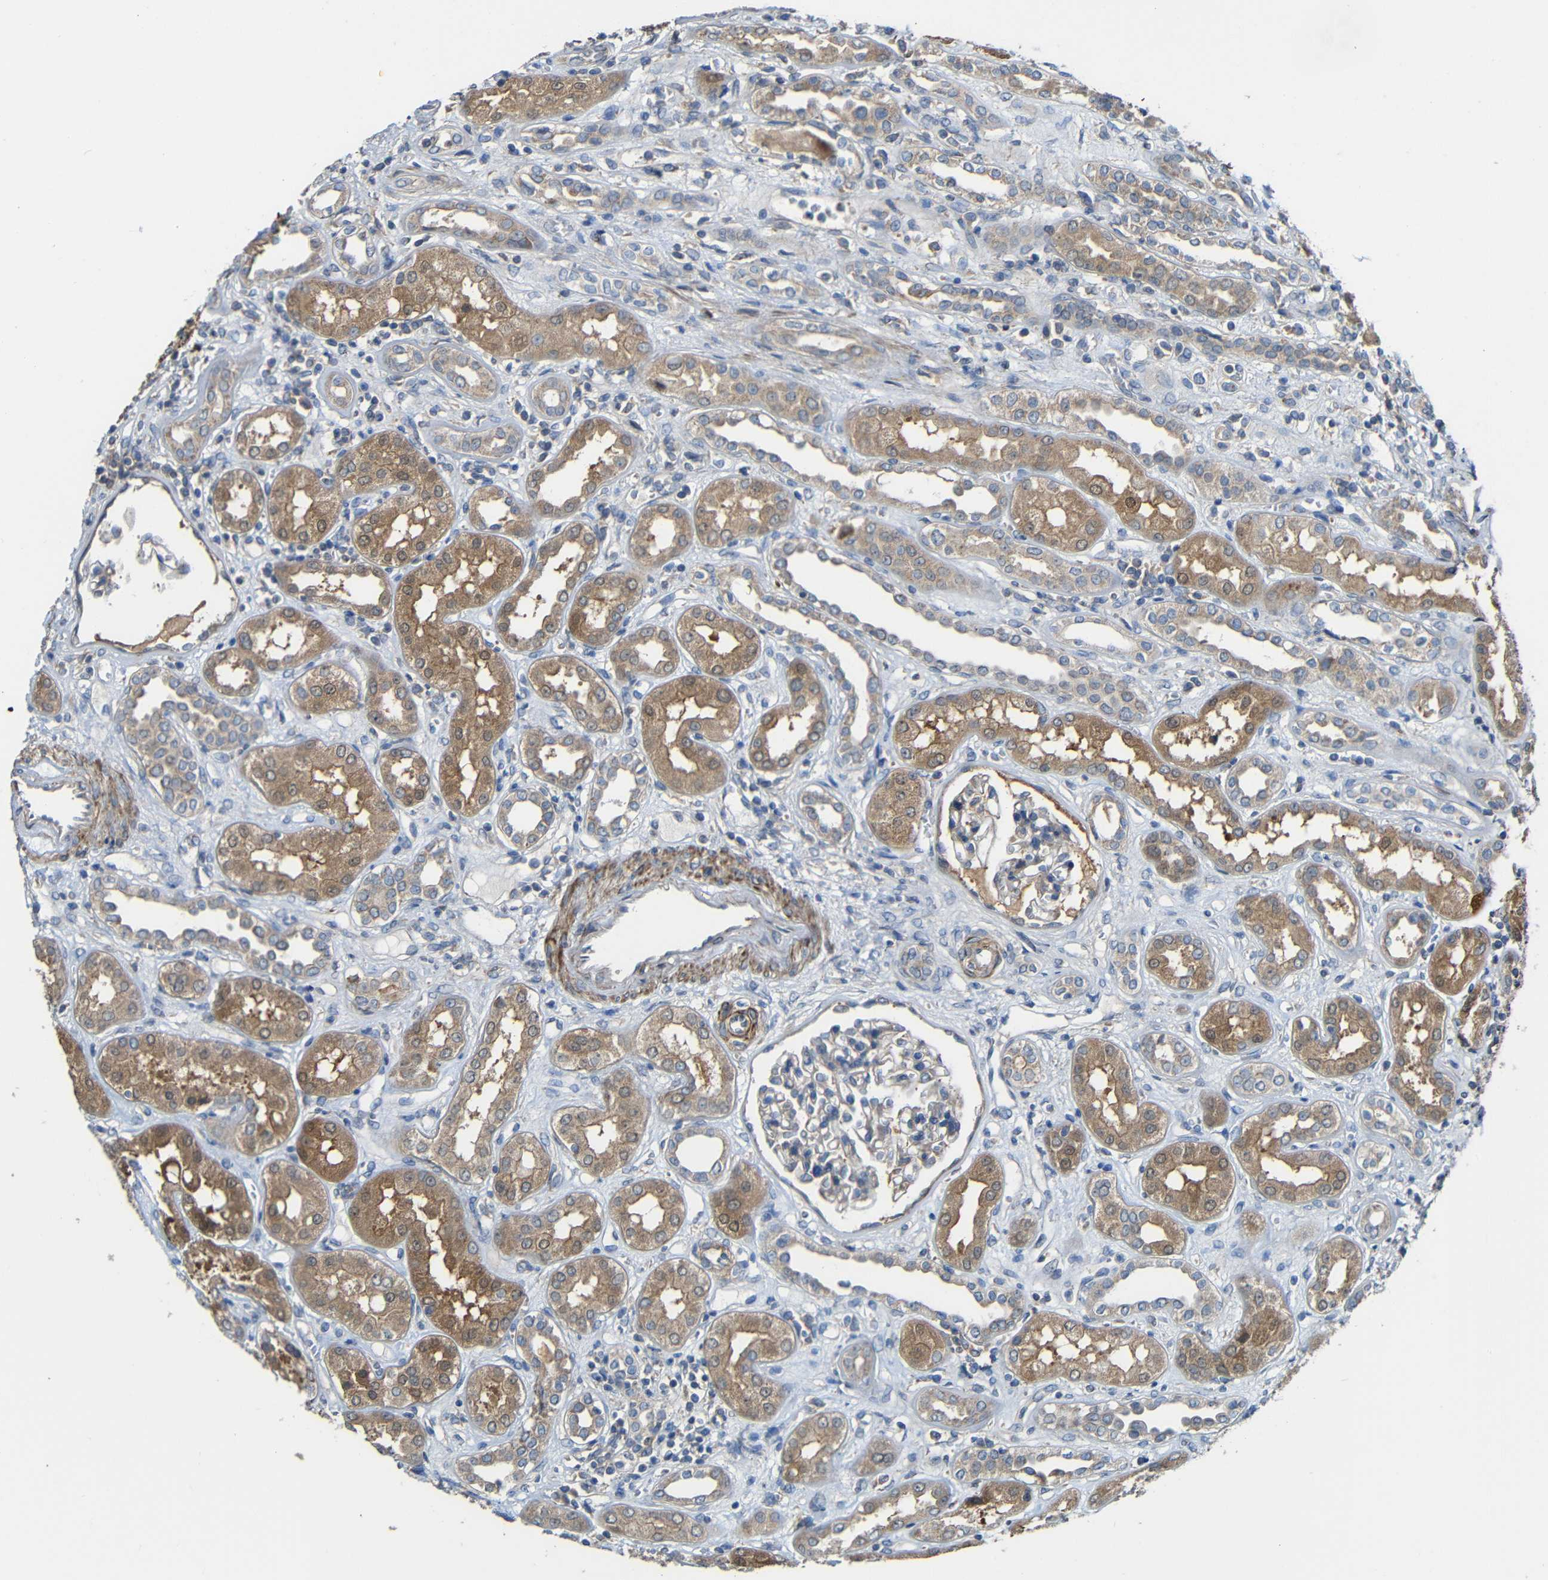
{"staining": {"intensity": "weak", "quantity": "<25%", "location": "cytoplasmic/membranous"}, "tissue": "kidney", "cell_type": "Cells in glomeruli", "image_type": "normal", "snomed": [{"axis": "morphology", "description": "Normal tissue, NOS"}, {"axis": "topography", "description": "Kidney"}], "caption": "The immunohistochemistry (IHC) micrograph has no significant expression in cells in glomeruli of kidney. (Brightfield microscopy of DAB (3,3'-diaminobenzidine) IHC at high magnification).", "gene": "RHOT2", "patient": {"sex": "male", "age": 59}}